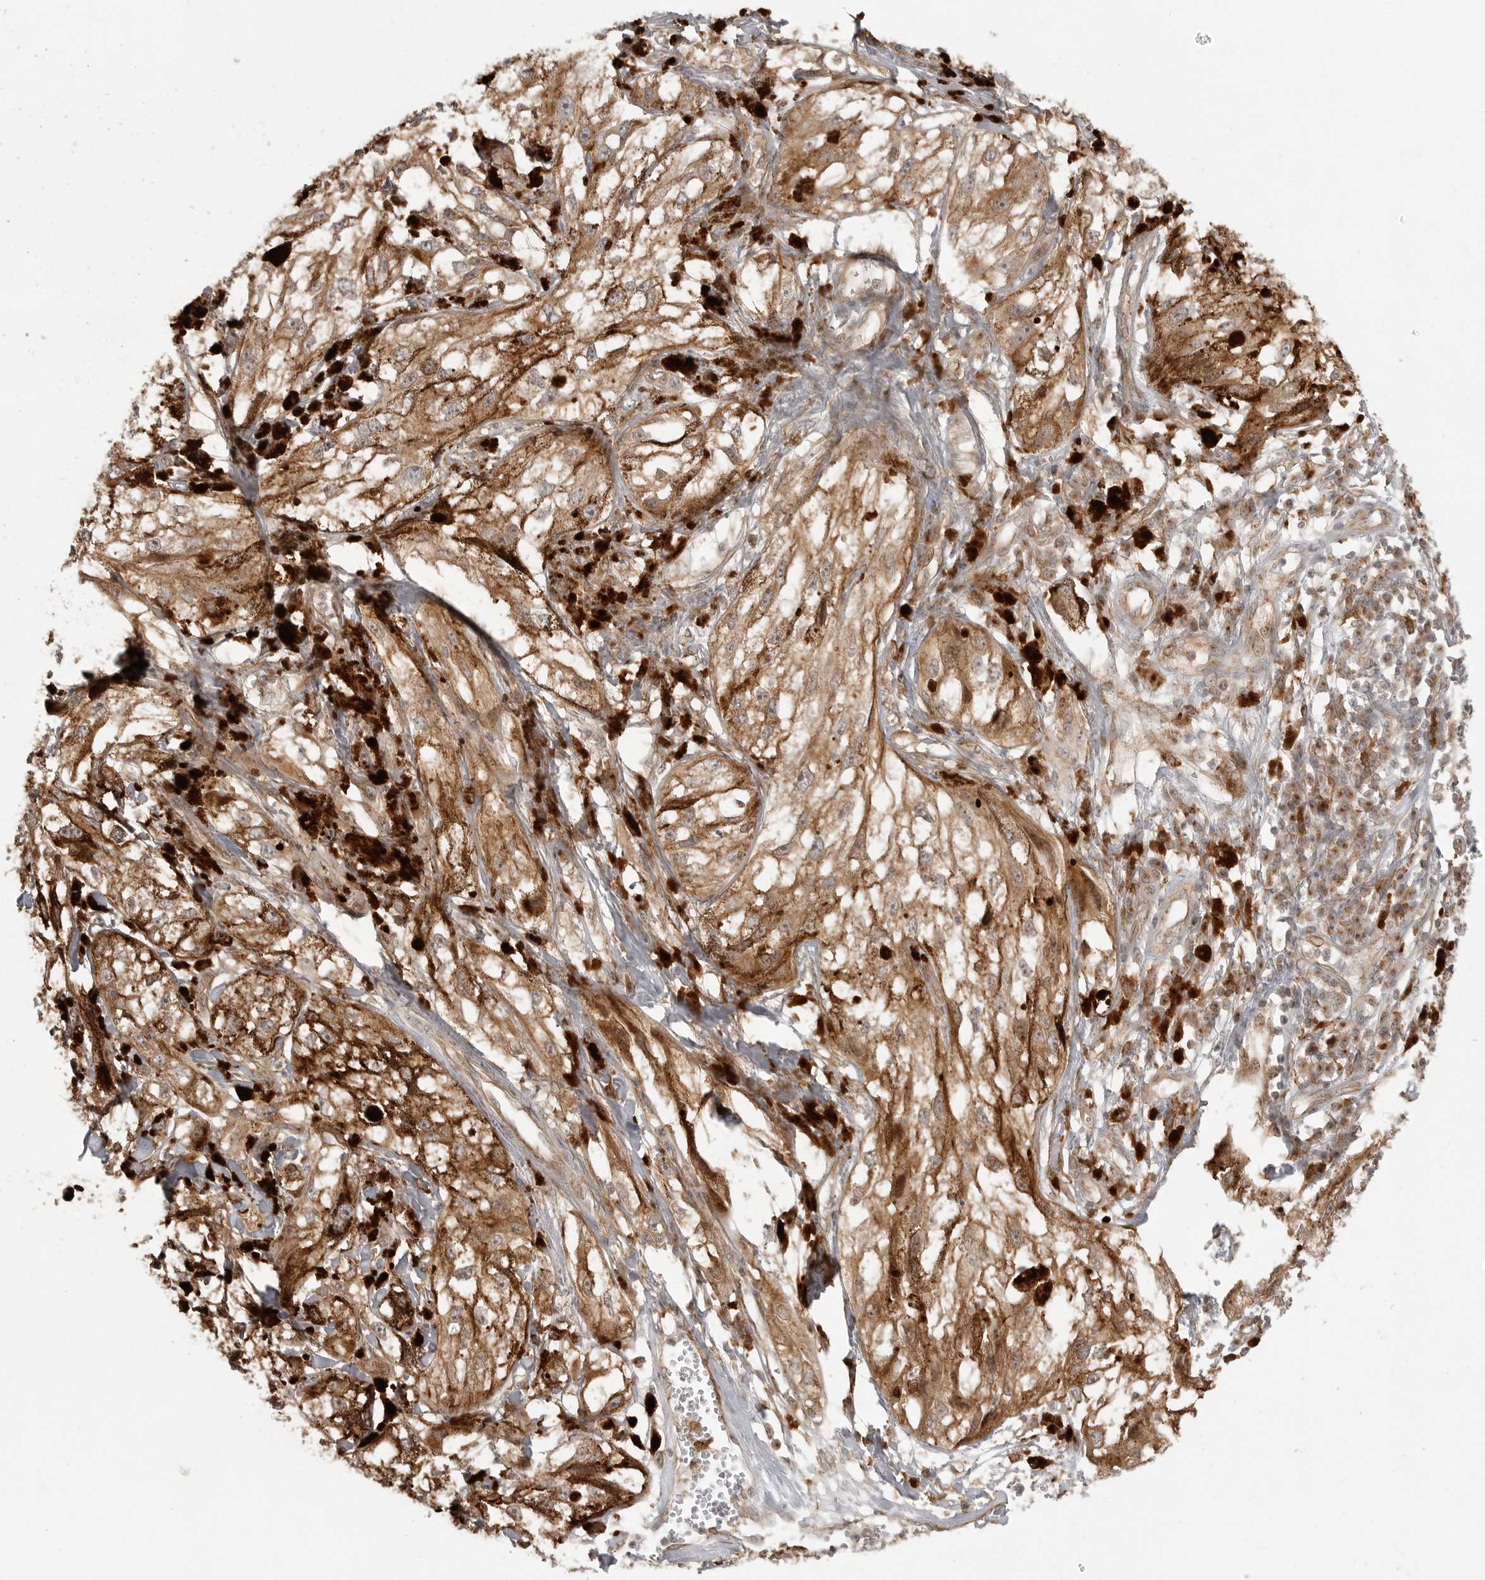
{"staining": {"intensity": "moderate", "quantity": ">75%", "location": "cytoplasmic/membranous"}, "tissue": "melanoma", "cell_type": "Tumor cells", "image_type": "cancer", "snomed": [{"axis": "morphology", "description": "Malignant melanoma, NOS"}, {"axis": "topography", "description": "Skin"}], "caption": "DAB immunohistochemical staining of malignant melanoma exhibits moderate cytoplasmic/membranous protein expression in approximately >75% of tumor cells.", "gene": "FAT3", "patient": {"sex": "male", "age": 88}}